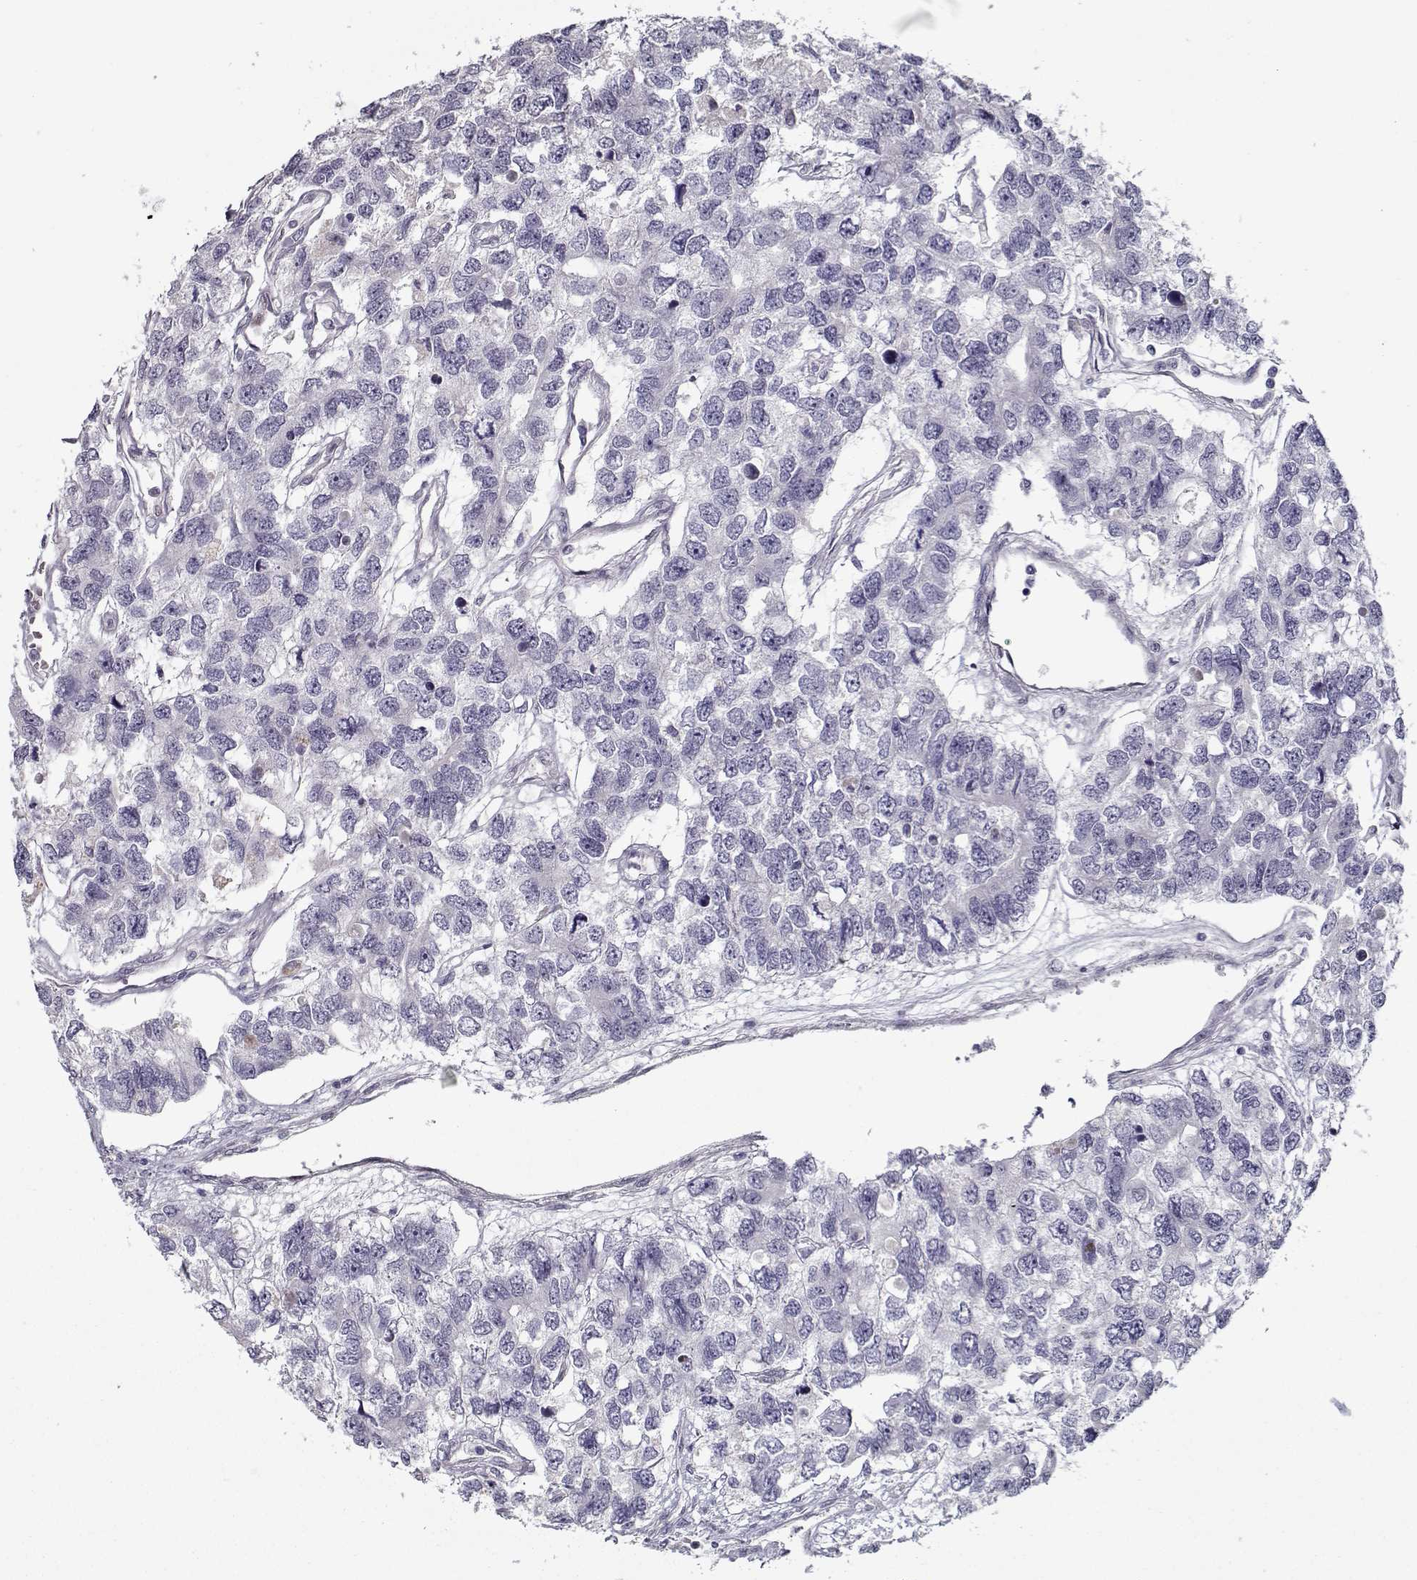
{"staining": {"intensity": "moderate", "quantity": "25%-75%", "location": "nuclear"}, "tissue": "testis cancer", "cell_type": "Tumor cells", "image_type": "cancer", "snomed": [{"axis": "morphology", "description": "Seminoma, NOS"}, {"axis": "topography", "description": "Testis"}], "caption": "An immunohistochemistry (IHC) image of tumor tissue is shown. Protein staining in brown highlights moderate nuclear positivity in testis cancer within tumor cells.", "gene": "PRMT8", "patient": {"sex": "male", "age": 52}}